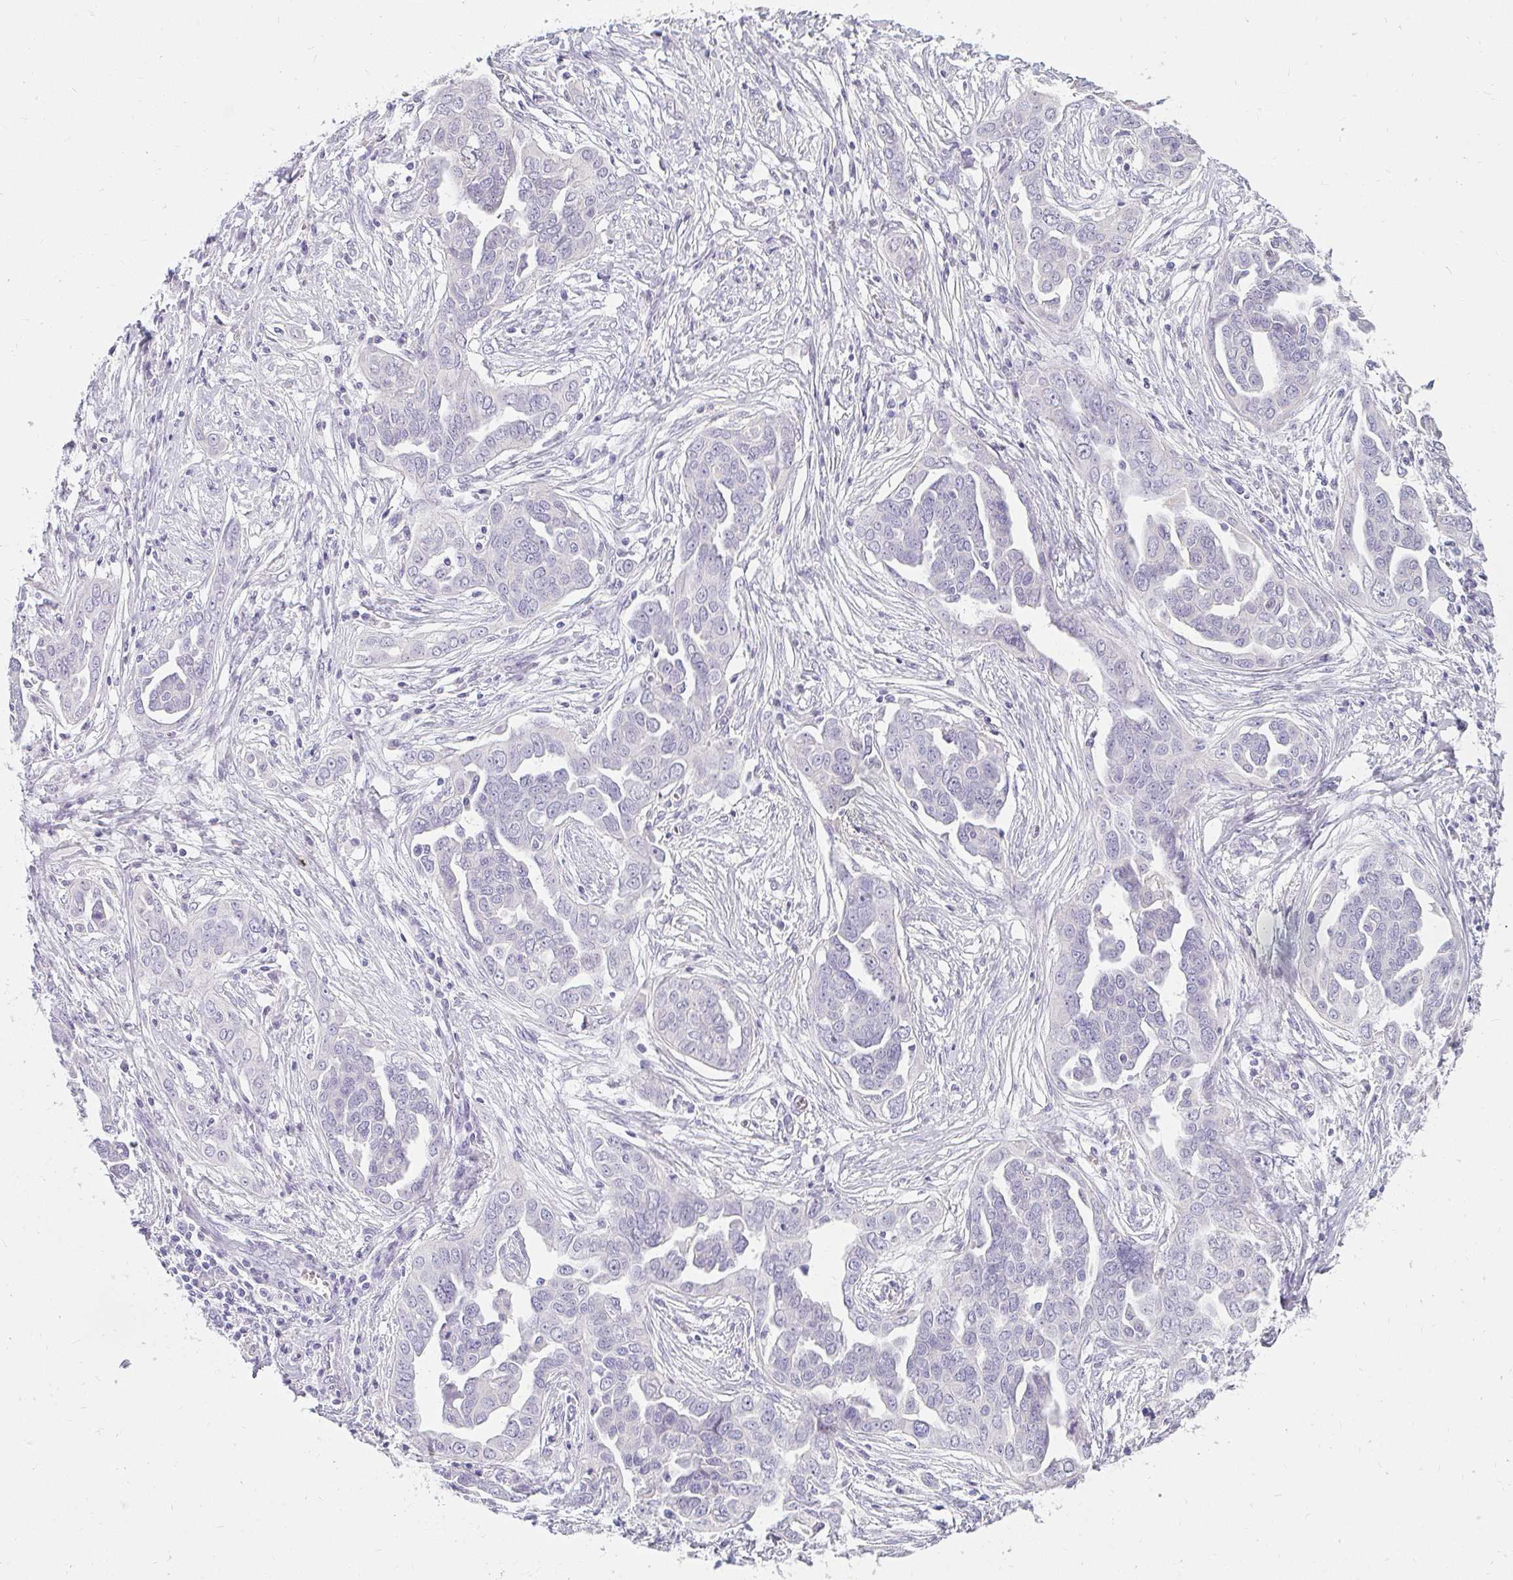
{"staining": {"intensity": "negative", "quantity": "none", "location": "none"}, "tissue": "ovarian cancer", "cell_type": "Tumor cells", "image_type": "cancer", "snomed": [{"axis": "morphology", "description": "Cystadenocarcinoma, serous, NOS"}, {"axis": "topography", "description": "Ovary"}], "caption": "The immunohistochemistry micrograph has no significant positivity in tumor cells of ovarian serous cystadenocarcinoma tissue.", "gene": "PPP1R3G", "patient": {"sex": "female", "age": 59}}